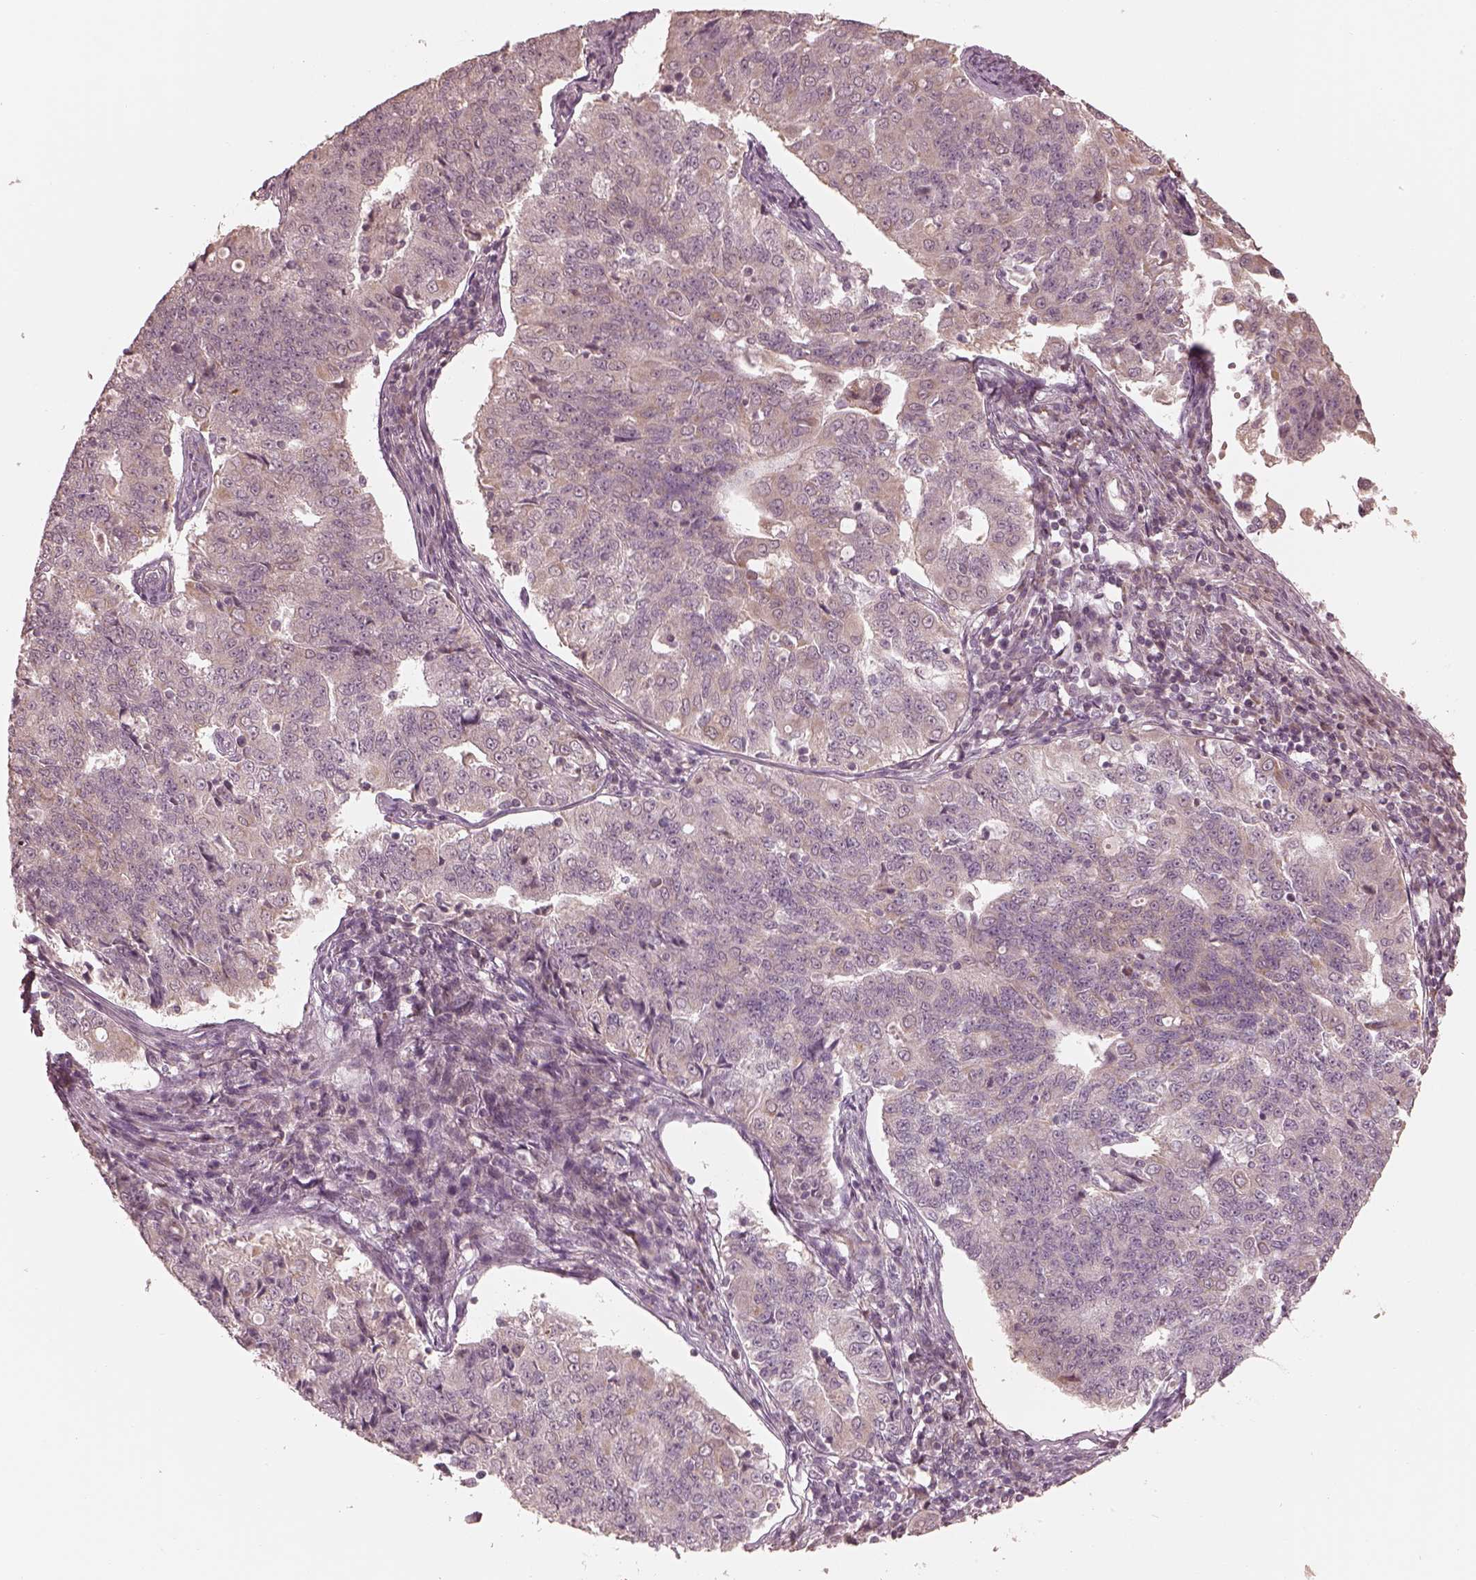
{"staining": {"intensity": "negative", "quantity": "none", "location": "none"}, "tissue": "endometrial cancer", "cell_type": "Tumor cells", "image_type": "cancer", "snomed": [{"axis": "morphology", "description": "Adenocarcinoma, NOS"}, {"axis": "topography", "description": "Endometrium"}], "caption": "Immunohistochemistry photomicrograph of neoplastic tissue: endometrial cancer (adenocarcinoma) stained with DAB demonstrates no significant protein positivity in tumor cells.", "gene": "SLC25A46", "patient": {"sex": "female", "age": 43}}